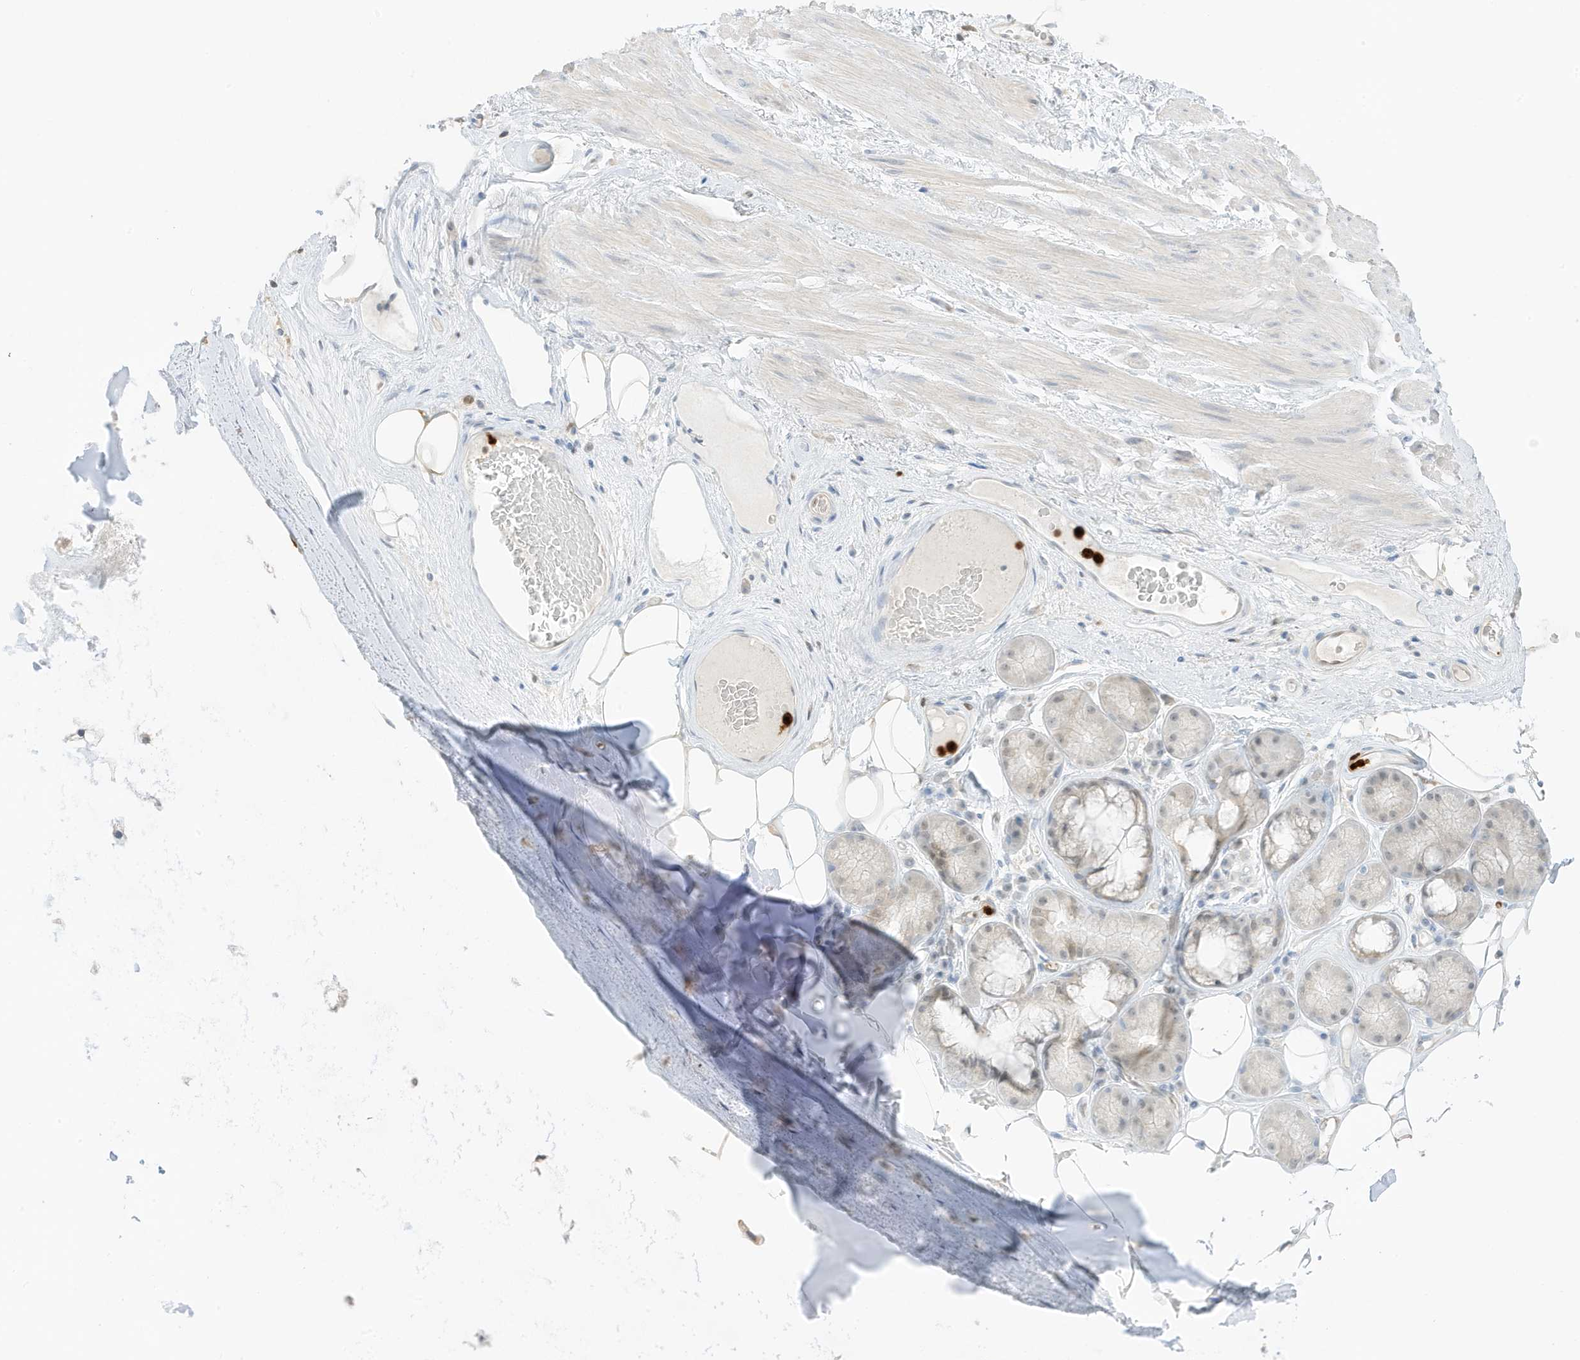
{"staining": {"intensity": "negative", "quantity": "none", "location": "none"}, "tissue": "adipose tissue", "cell_type": "Adipocytes", "image_type": "normal", "snomed": [{"axis": "morphology", "description": "Normal tissue, NOS"}, {"axis": "morphology", "description": "Squamous cell carcinoma, NOS"}, {"axis": "topography", "description": "Lymph node"}, {"axis": "topography", "description": "Bronchus"}, {"axis": "topography", "description": "Lung"}], "caption": "Adipocytes show no significant protein positivity in unremarkable adipose tissue.", "gene": "GCA", "patient": {"sex": "male", "age": 66}}